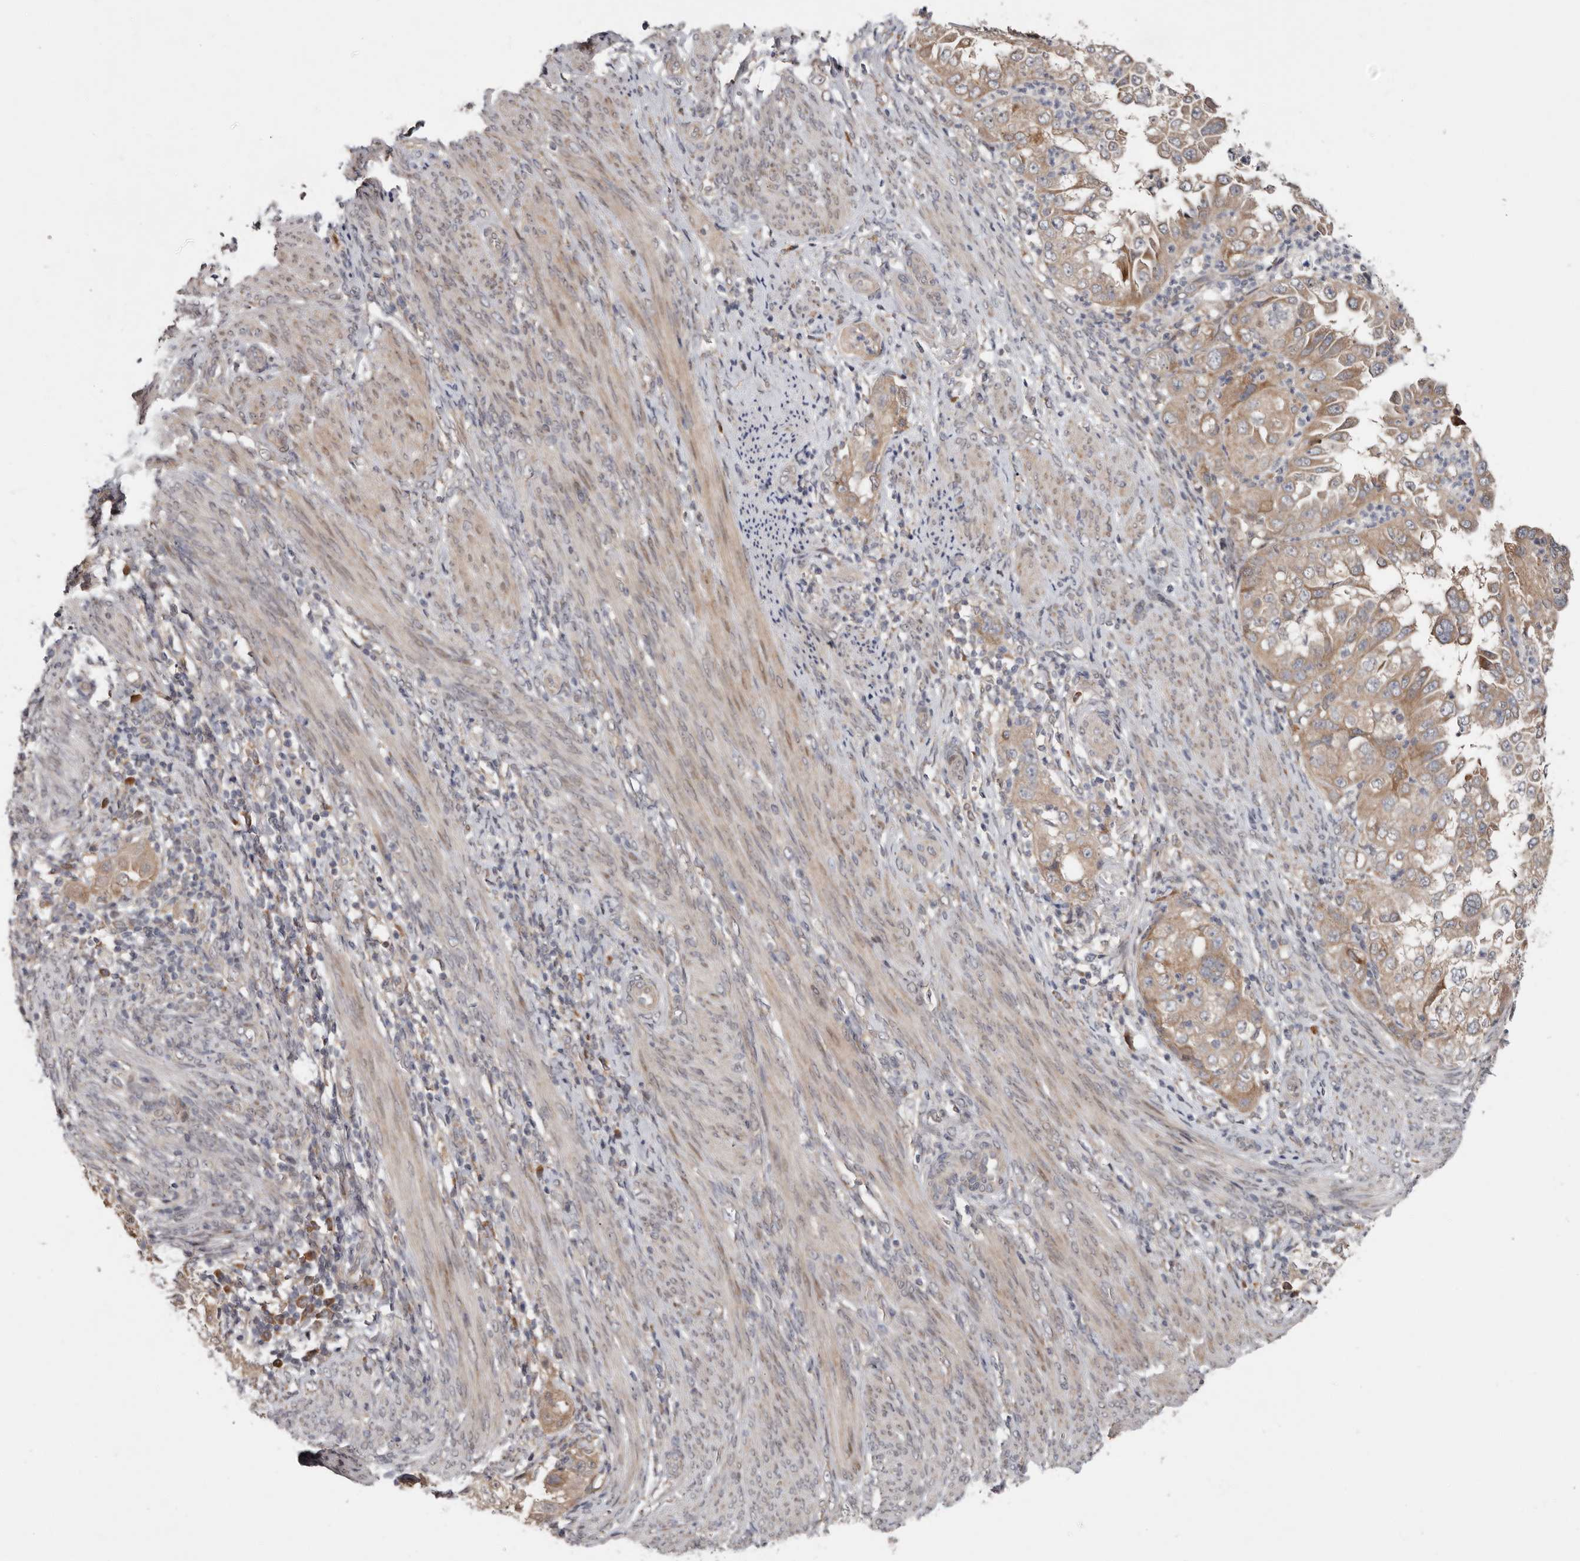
{"staining": {"intensity": "weak", "quantity": ">75%", "location": "cytoplasmic/membranous"}, "tissue": "endometrial cancer", "cell_type": "Tumor cells", "image_type": "cancer", "snomed": [{"axis": "morphology", "description": "Adenocarcinoma, NOS"}, {"axis": "topography", "description": "Endometrium"}], "caption": "Adenocarcinoma (endometrial) stained with a brown dye shows weak cytoplasmic/membranous positive expression in about >75% of tumor cells.", "gene": "CHML", "patient": {"sex": "female", "age": 85}}